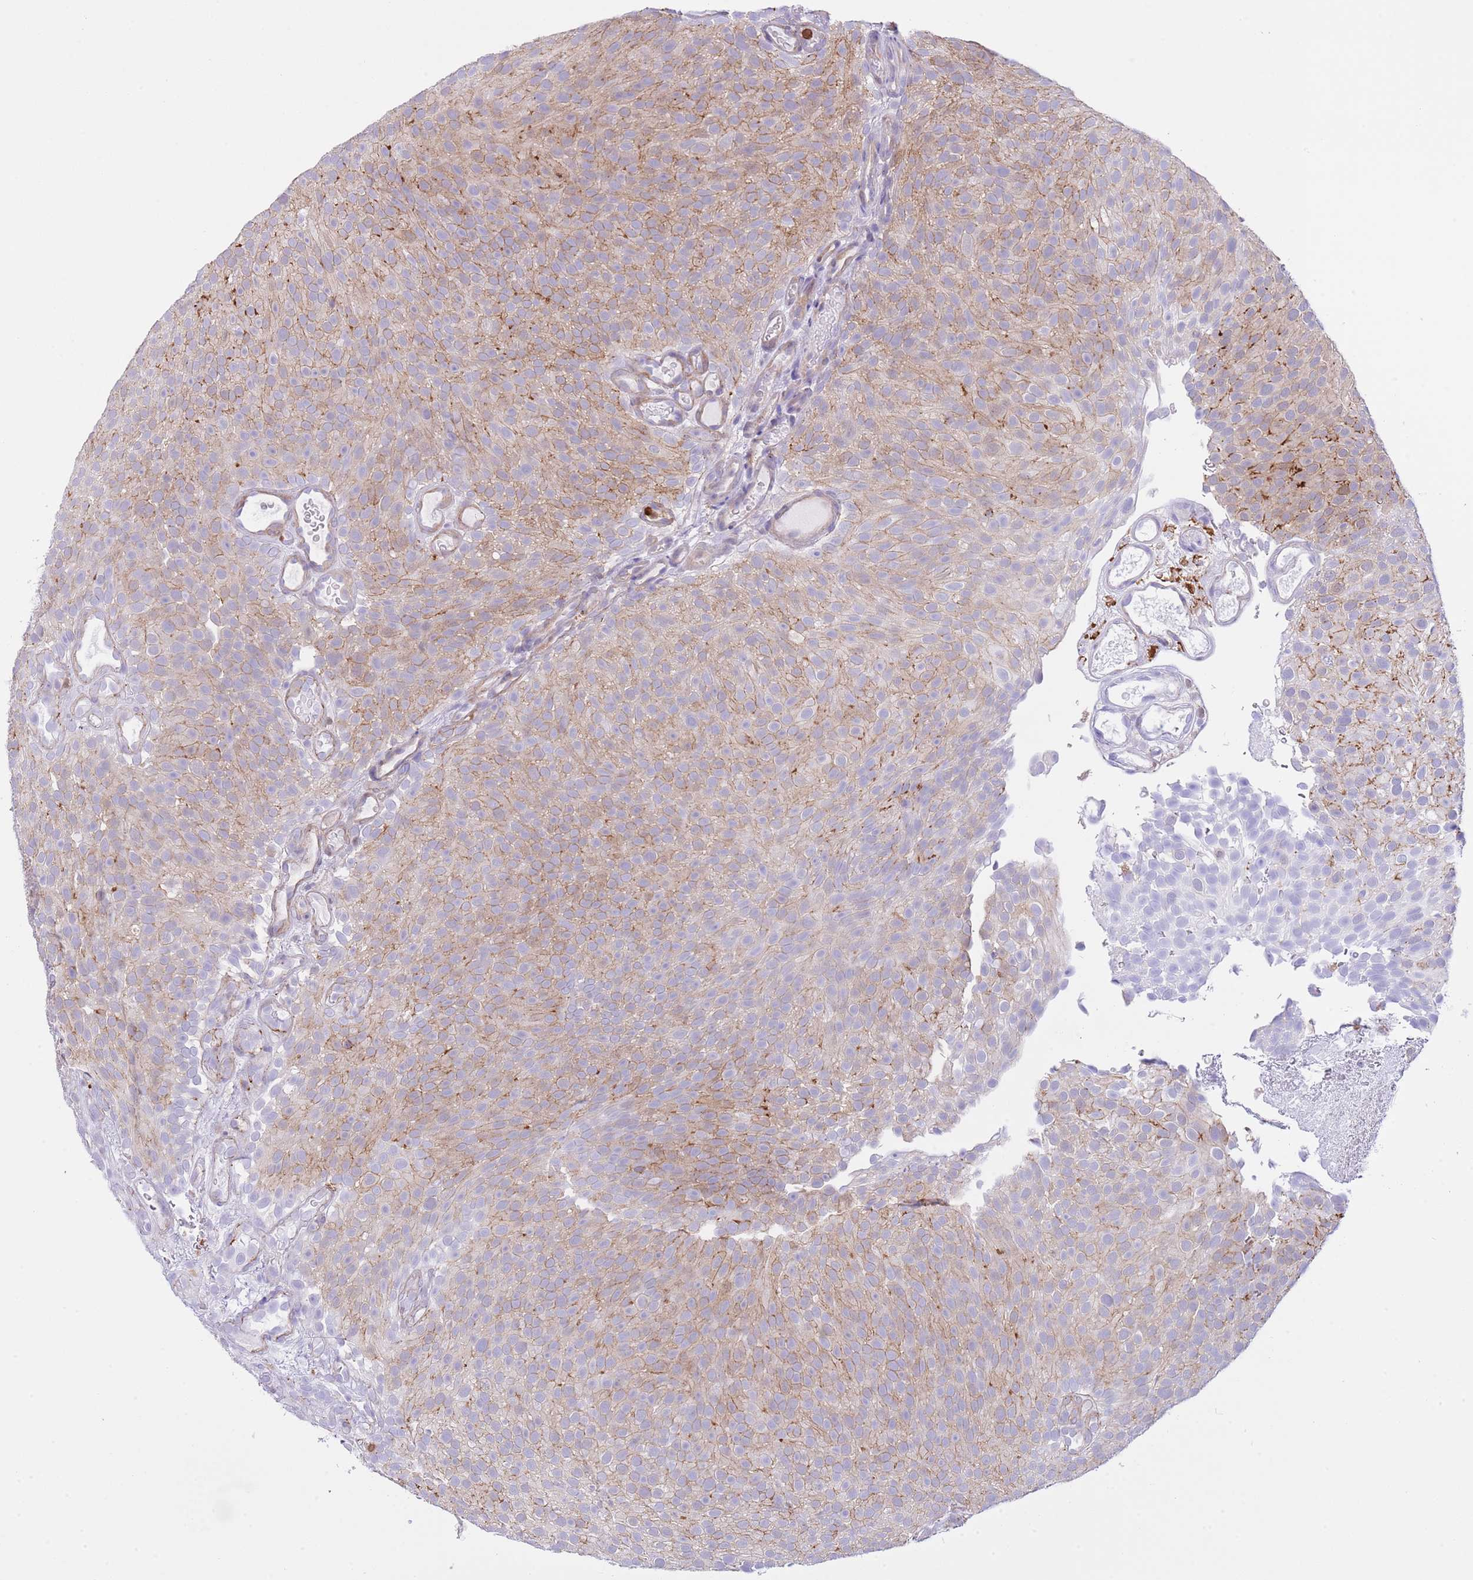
{"staining": {"intensity": "moderate", "quantity": "25%-75%", "location": "cytoplasmic/membranous"}, "tissue": "urothelial cancer", "cell_type": "Tumor cells", "image_type": "cancer", "snomed": [{"axis": "morphology", "description": "Urothelial carcinoma, Low grade"}, {"axis": "topography", "description": "Urinary bladder"}], "caption": "The immunohistochemical stain shows moderate cytoplasmic/membranous expression in tumor cells of urothelial cancer tissue.", "gene": "EFHD2", "patient": {"sex": "male", "age": 78}}